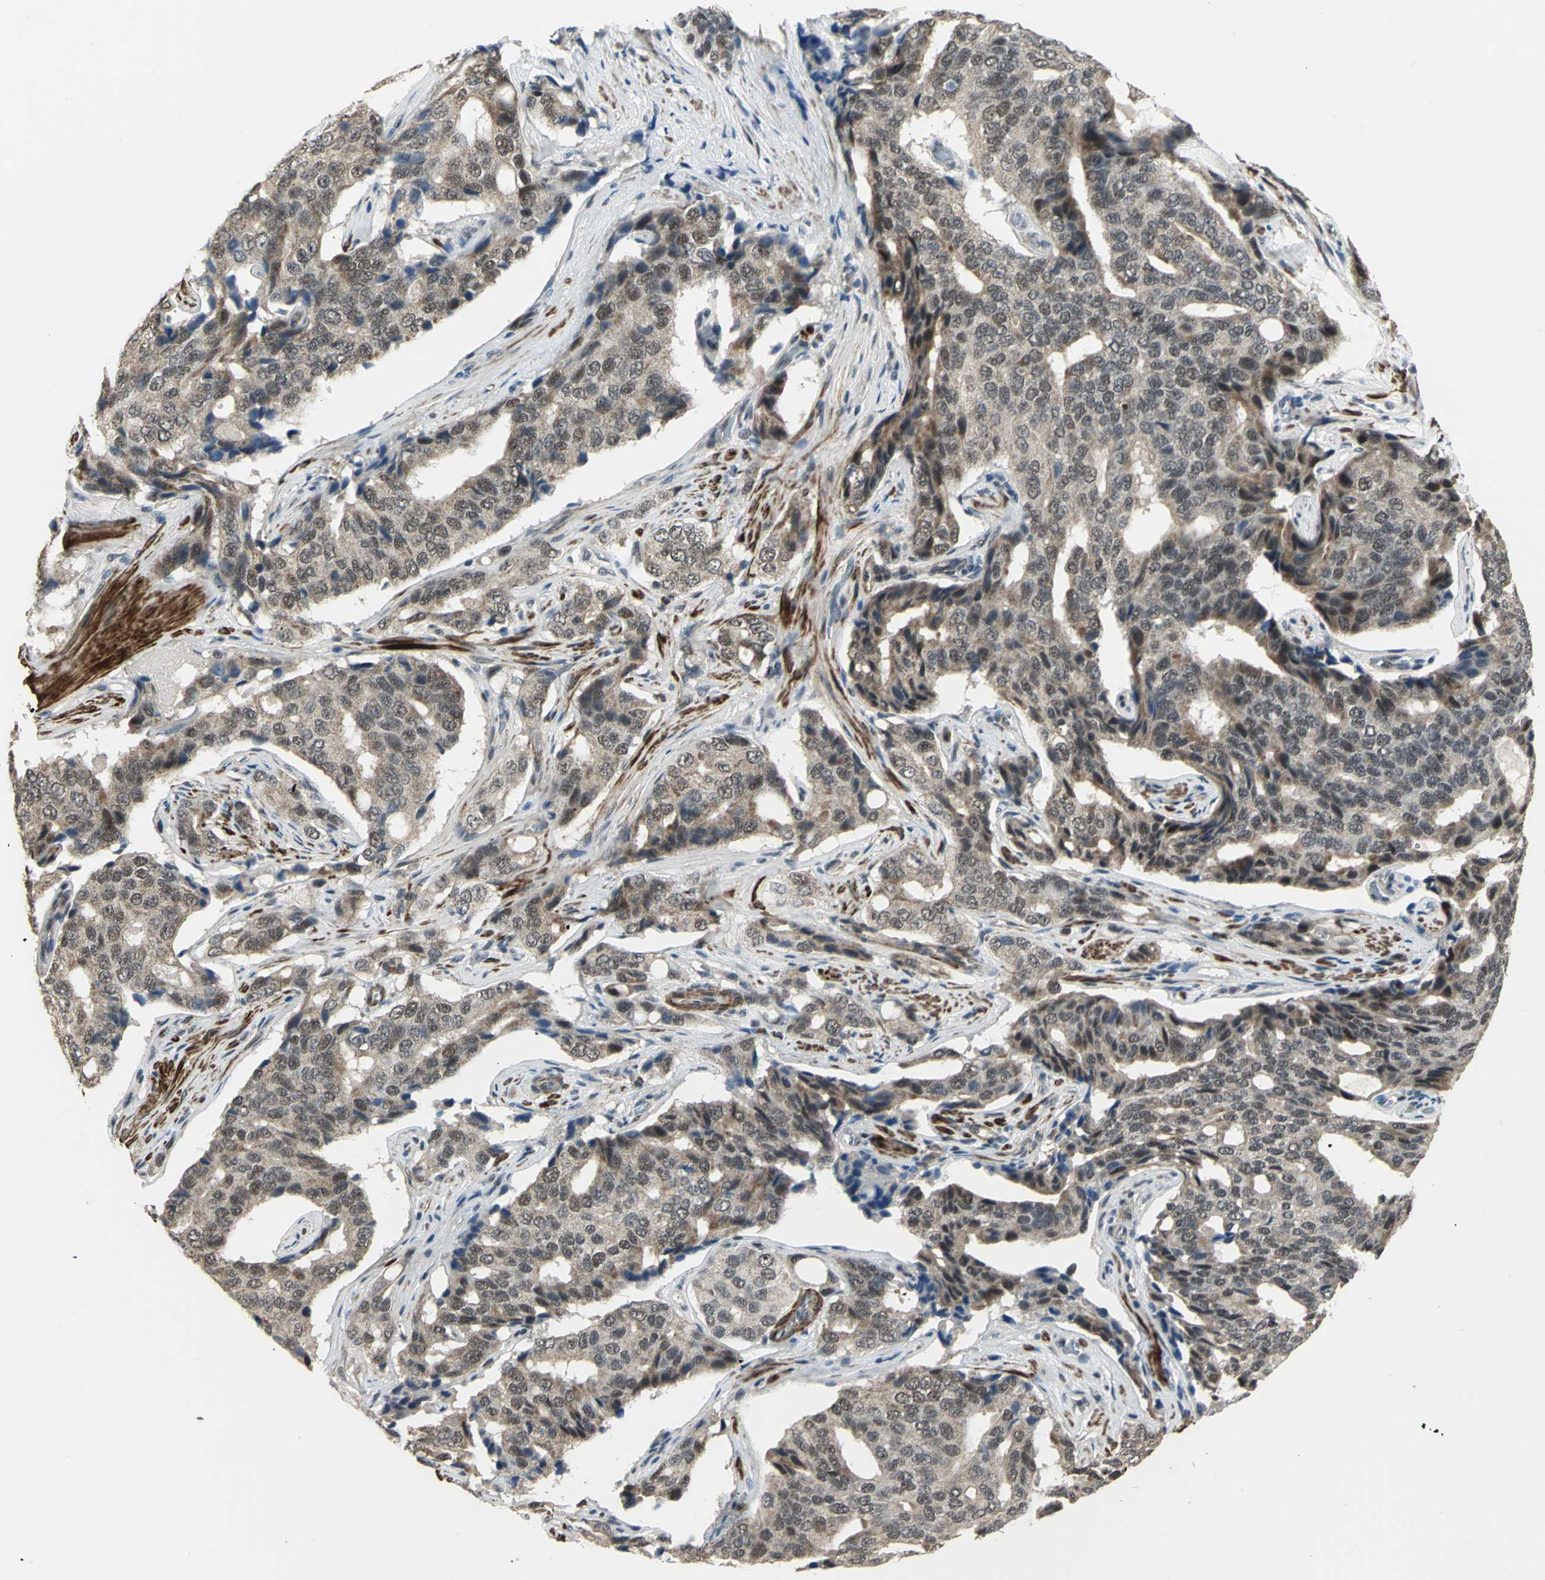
{"staining": {"intensity": "moderate", "quantity": "25%-75%", "location": "cytoplasmic/membranous,nuclear"}, "tissue": "prostate cancer", "cell_type": "Tumor cells", "image_type": "cancer", "snomed": [{"axis": "morphology", "description": "Adenocarcinoma, High grade"}, {"axis": "topography", "description": "Prostate"}], "caption": "Immunohistochemistry micrograph of neoplastic tissue: human prostate cancer stained using immunohistochemistry (IHC) shows medium levels of moderate protein expression localized specifically in the cytoplasmic/membranous and nuclear of tumor cells, appearing as a cytoplasmic/membranous and nuclear brown color.", "gene": "MTA1", "patient": {"sex": "male", "age": 58}}